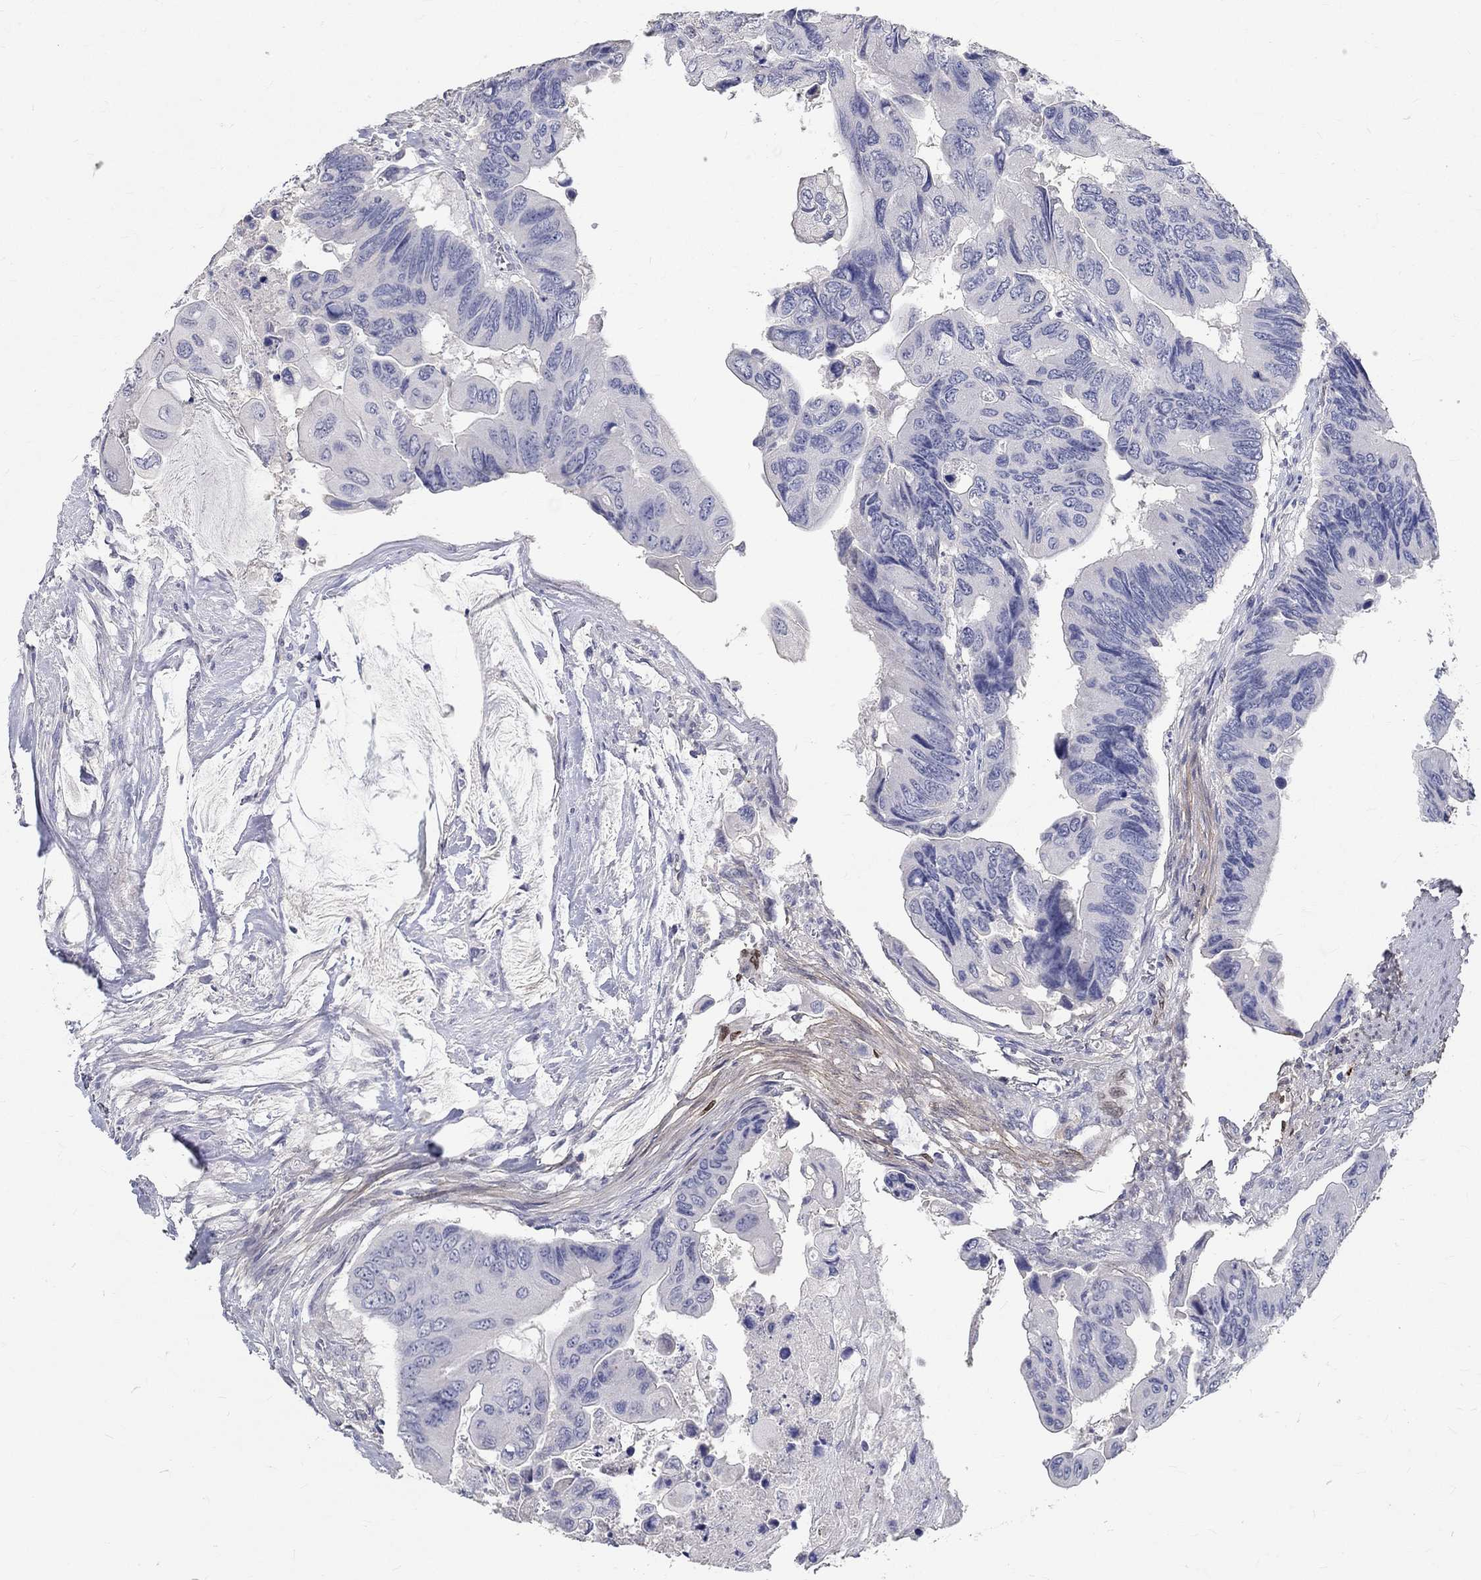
{"staining": {"intensity": "negative", "quantity": "none", "location": "none"}, "tissue": "colorectal cancer", "cell_type": "Tumor cells", "image_type": "cancer", "snomed": [{"axis": "morphology", "description": "Adenocarcinoma, NOS"}, {"axis": "topography", "description": "Rectum"}], "caption": "There is no significant positivity in tumor cells of colorectal cancer (adenocarcinoma). Nuclei are stained in blue.", "gene": "FGF2", "patient": {"sex": "male", "age": 63}}